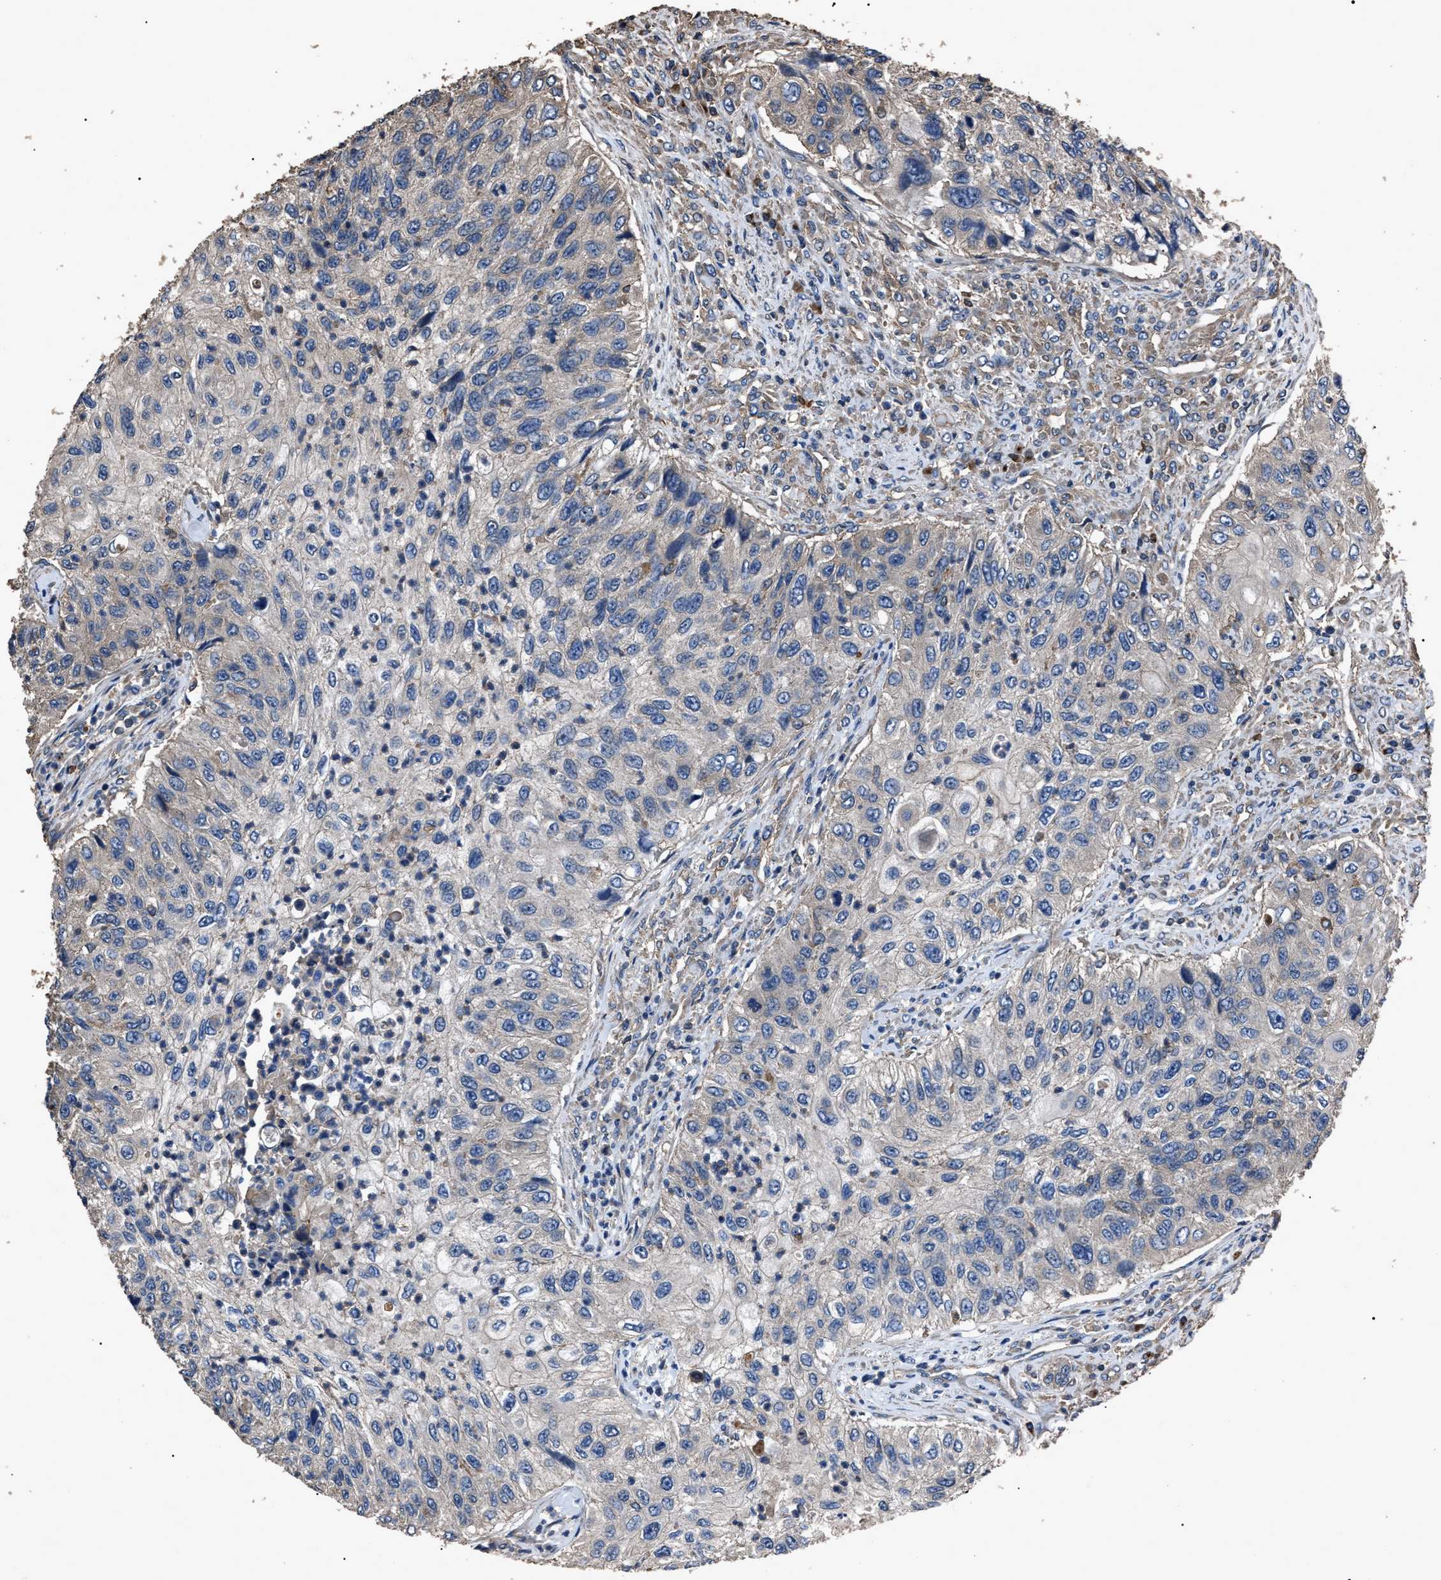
{"staining": {"intensity": "negative", "quantity": "none", "location": "none"}, "tissue": "urothelial cancer", "cell_type": "Tumor cells", "image_type": "cancer", "snomed": [{"axis": "morphology", "description": "Urothelial carcinoma, High grade"}, {"axis": "topography", "description": "Urinary bladder"}], "caption": "Immunohistochemistry image of neoplastic tissue: human urothelial cancer stained with DAB reveals no significant protein positivity in tumor cells. (Stains: DAB (3,3'-diaminobenzidine) IHC with hematoxylin counter stain, Microscopy: brightfield microscopy at high magnification).", "gene": "RNF216", "patient": {"sex": "female", "age": 60}}